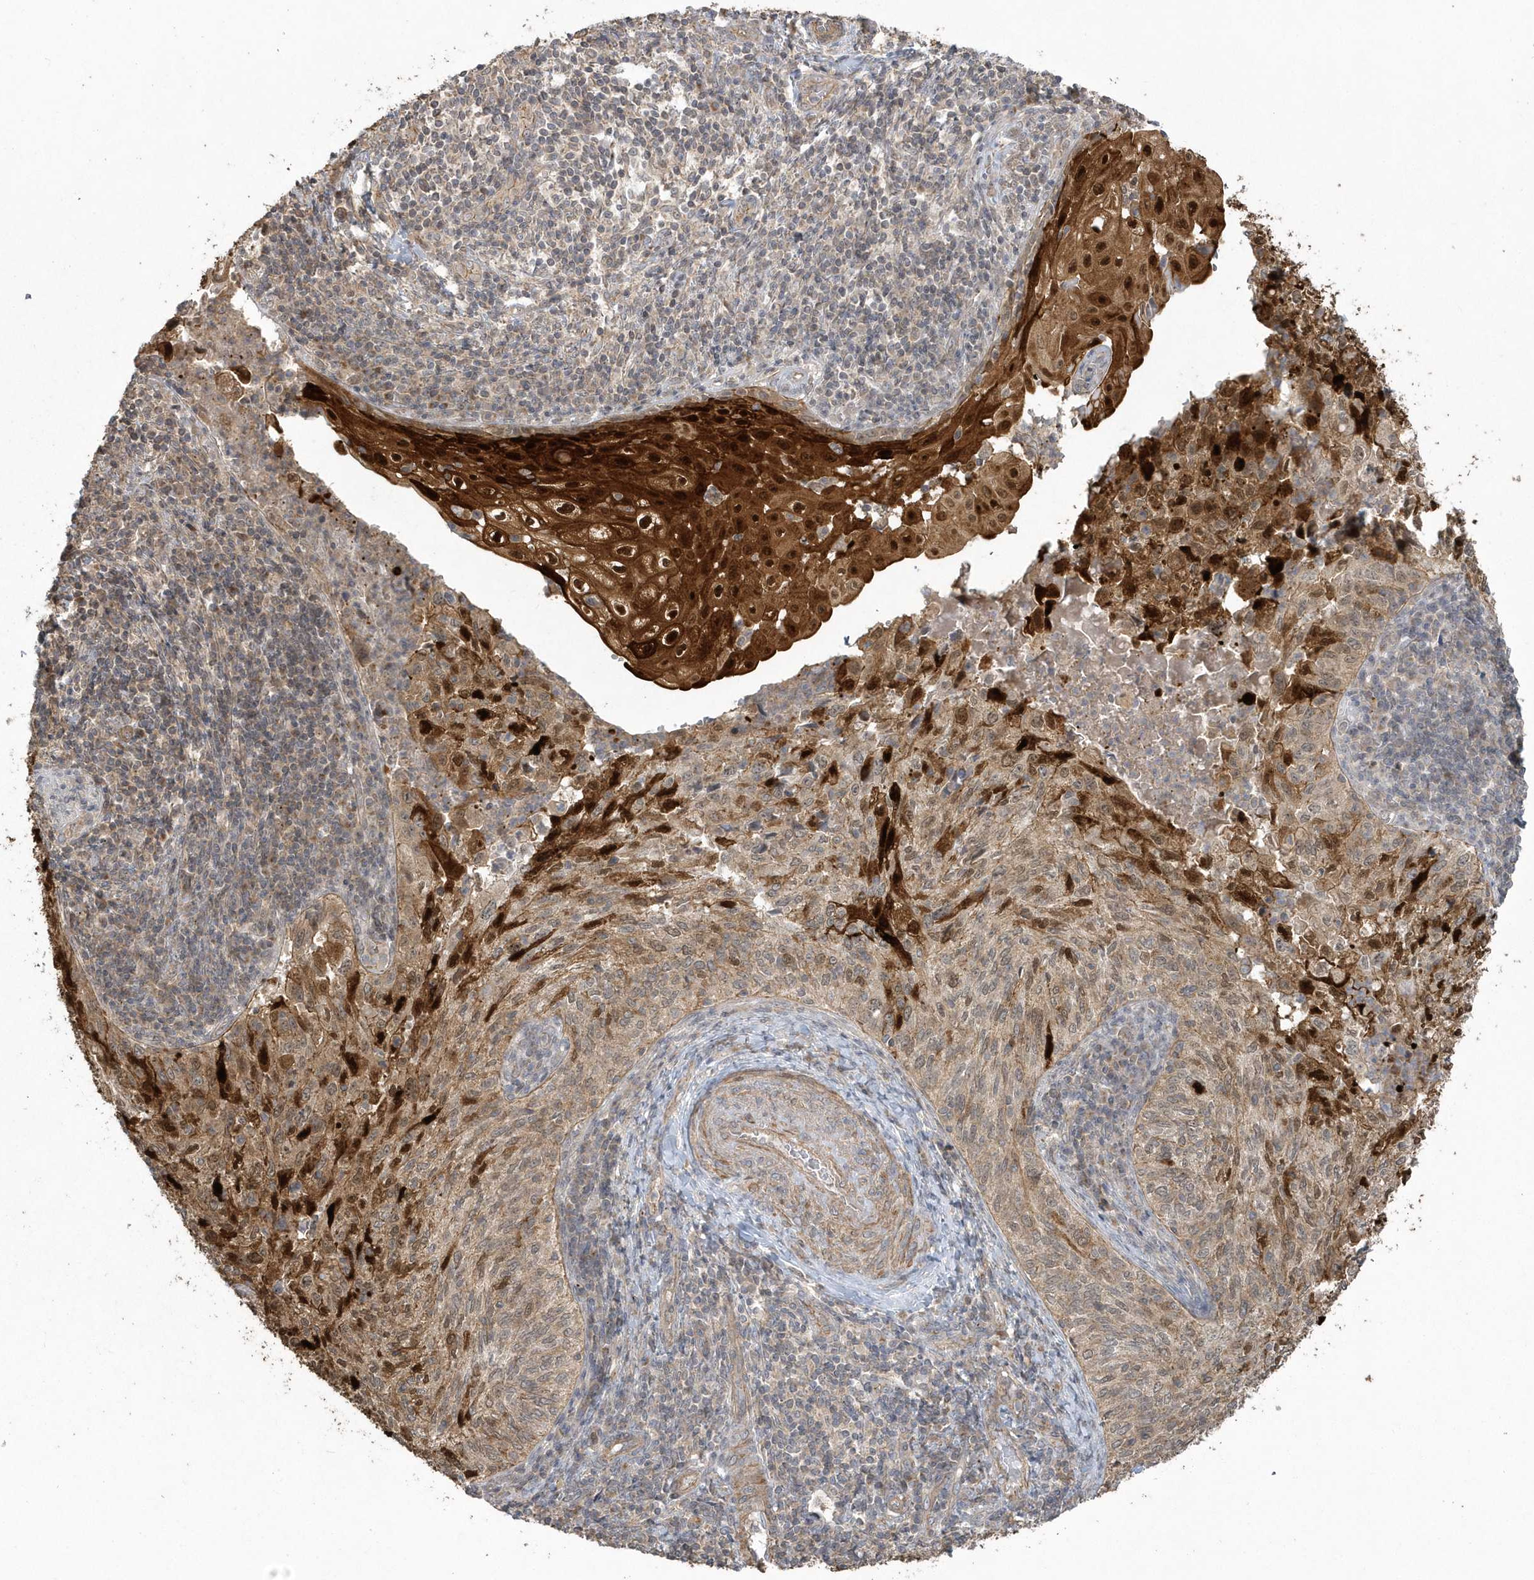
{"staining": {"intensity": "strong", "quantity": "25%-75%", "location": "cytoplasmic/membranous,nuclear"}, "tissue": "cervical cancer", "cell_type": "Tumor cells", "image_type": "cancer", "snomed": [{"axis": "morphology", "description": "Squamous cell carcinoma, NOS"}, {"axis": "topography", "description": "Cervix"}], "caption": "A high amount of strong cytoplasmic/membranous and nuclear expression is appreciated in about 25%-75% of tumor cells in cervical cancer (squamous cell carcinoma) tissue.", "gene": "ARMC8", "patient": {"sex": "female", "age": 30}}